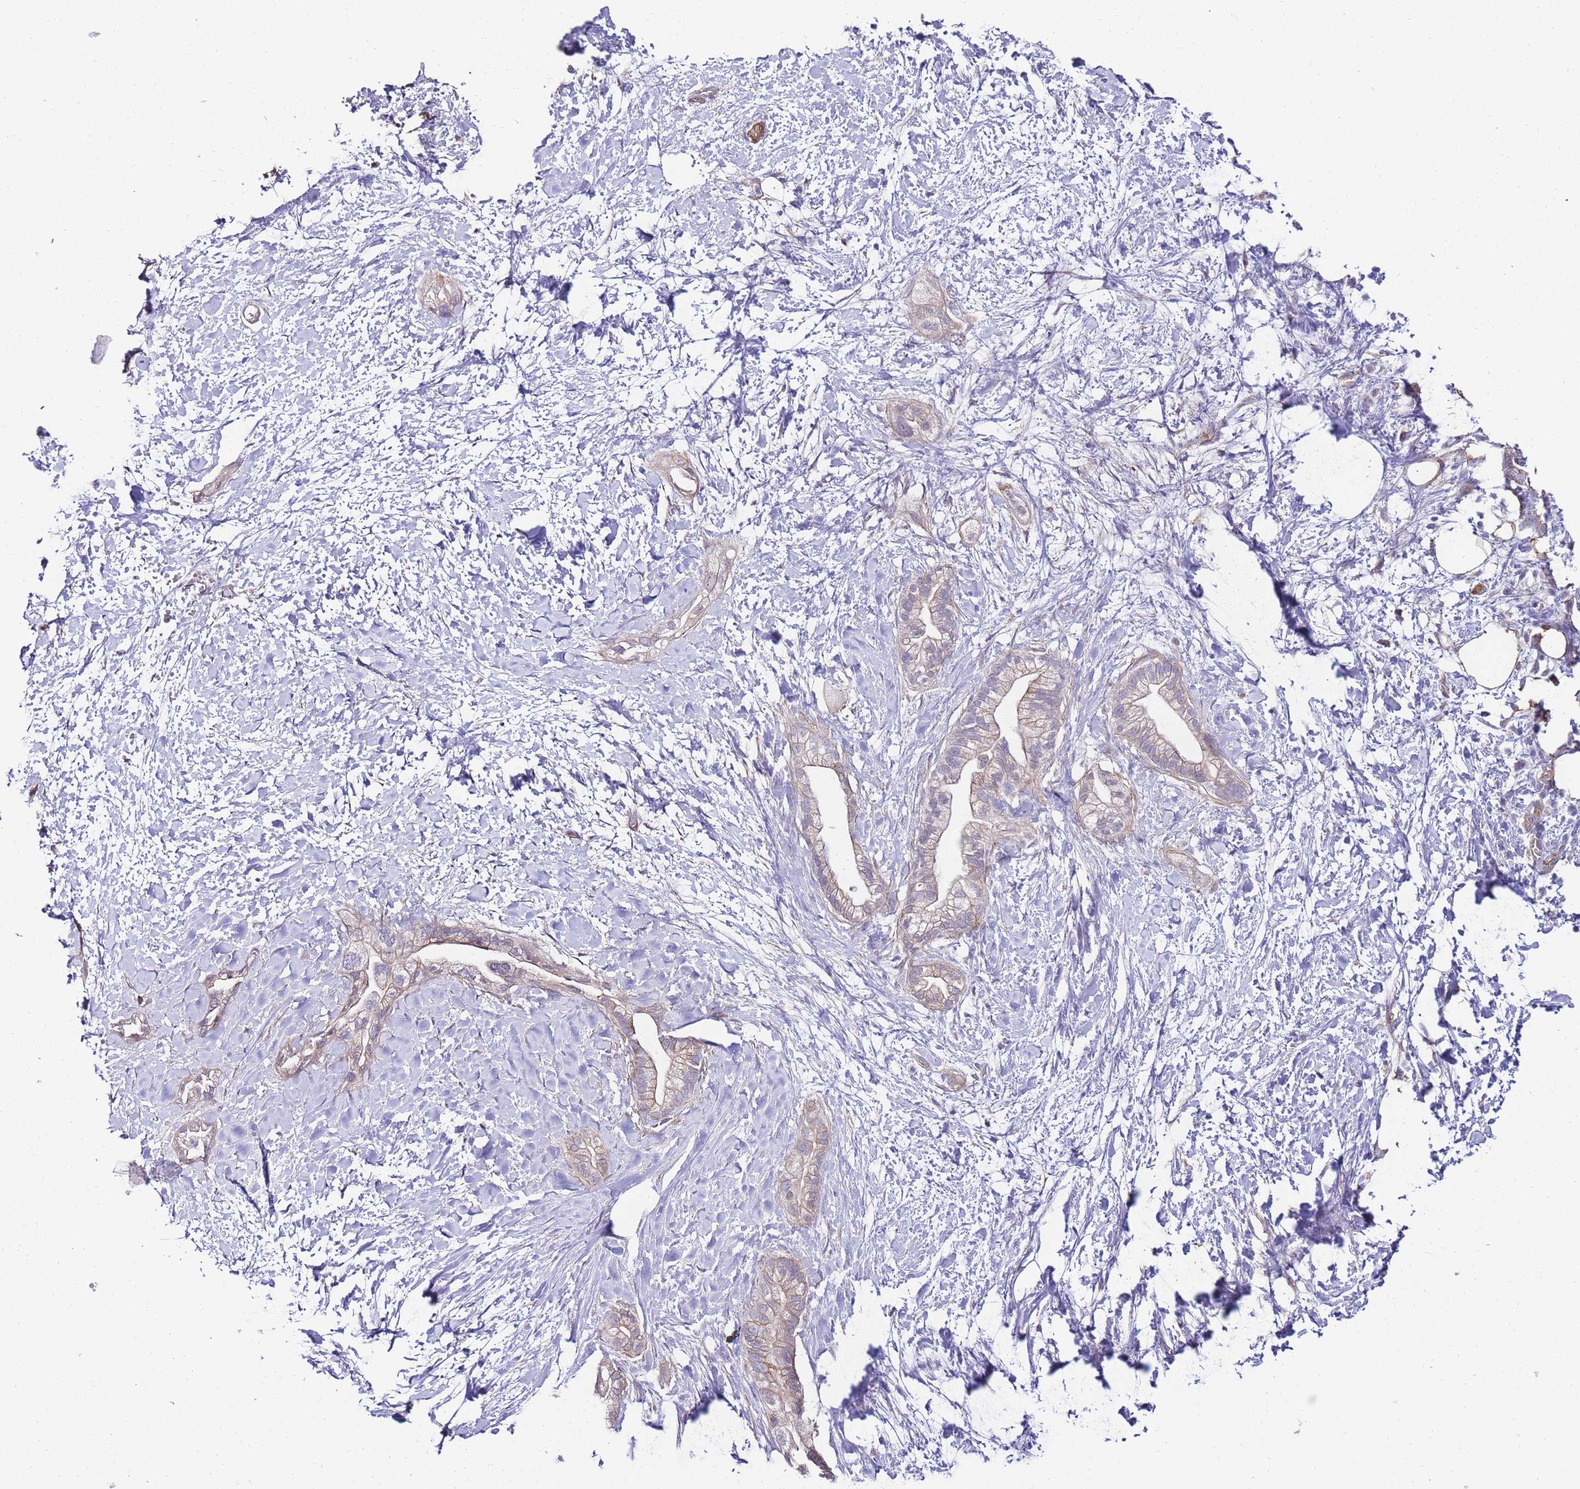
{"staining": {"intensity": "weak", "quantity": ">75%", "location": "cytoplasmic/membranous"}, "tissue": "pancreatic cancer", "cell_type": "Tumor cells", "image_type": "cancer", "snomed": [{"axis": "morphology", "description": "Adenocarcinoma, NOS"}, {"axis": "topography", "description": "Pancreas"}], "caption": "Pancreatic cancer stained for a protein (brown) demonstrates weak cytoplasmic/membranous positive positivity in approximately >75% of tumor cells.", "gene": "PDCD7", "patient": {"sex": "male", "age": 44}}